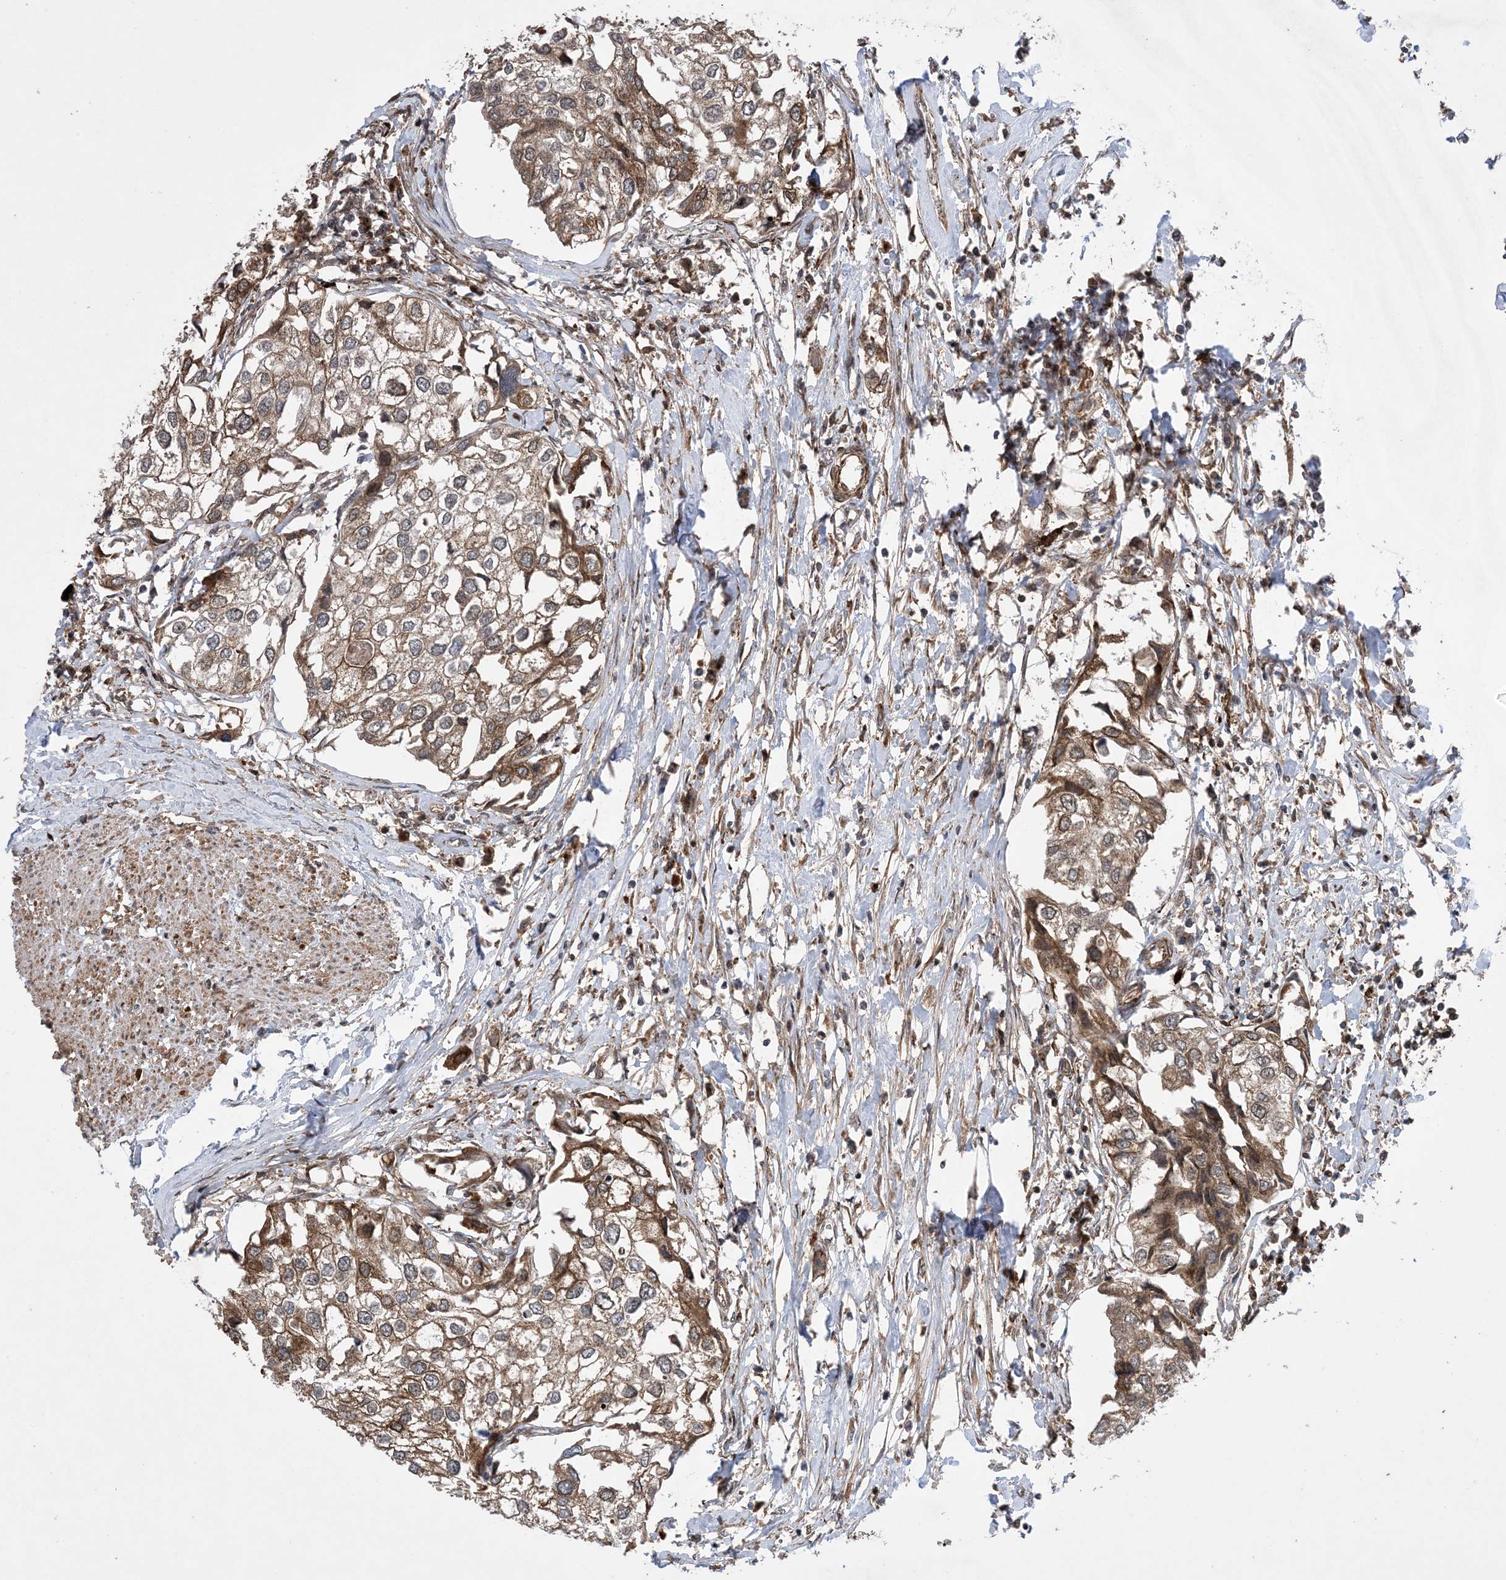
{"staining": {"intensity": "moderate", "quantity": ">75%", "location": "cytoplasmic/membranous"}, "tissue": "urothelial cancer", "cell_type": "Tumor cells", "image_type": "cancer", "snomed": [{"axis": "morphology", "description": "Urothelial carcinoma, High grade"}, {"axis": "topography", "description": "Urinary bladder"}], "caption": "An immunohistochemistry micrograph of neoplastic tissue is shown. Protein staining in brown shows moderate cytoplasmic/membranous positivity in urothelial carcinoma (high-grade) within tumor cells. Using DAB (3,3'-diaminobenzidine) (brown) and hematoxylin (blue) stains, captured at high magnification using brightfield microscopy.", "gene": "ZNF511", "patient": {"sex": "male", "age": 64}}